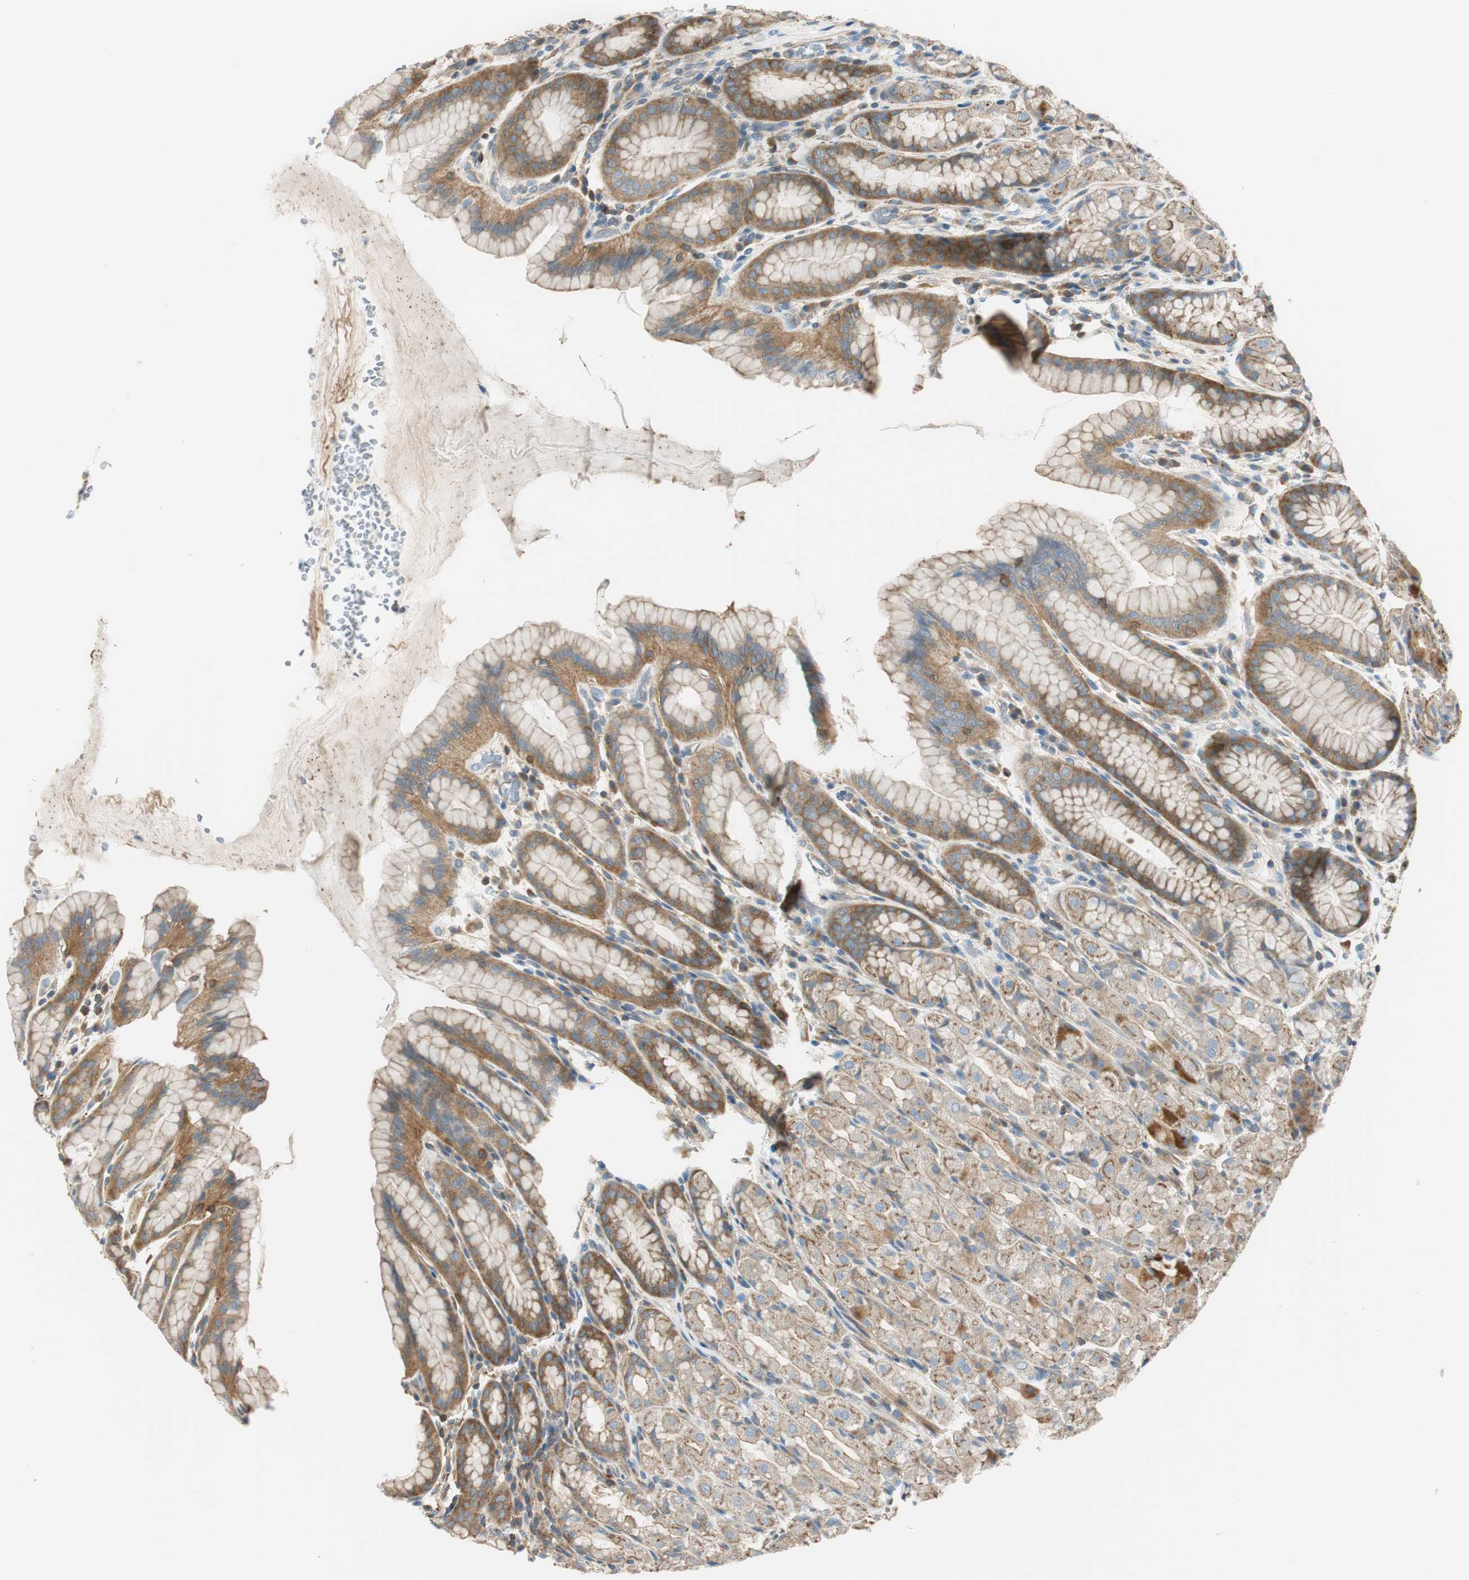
{"staining": {"intensity": "moderate", "quantity": "25%-75%", "location": "cytoplasmic/membranous"}, "tissue": "stomach", "cell_type": "Glandular cells", "image_type": "normal", "snomed": [{"axis": "morphology", "description": "Normal tissue, NOS"}, {"axis": "topography", "description": "Stomach, upper"}], "caption": "About 25%-75% of glandular cells in normal human stomach exhibit moderate cytoplasmic/membranous protein expression as visualized by brown immunohistochemical staining.", "gene": "PI4K2B", "patient": {"sex": "male", "age": 68}}